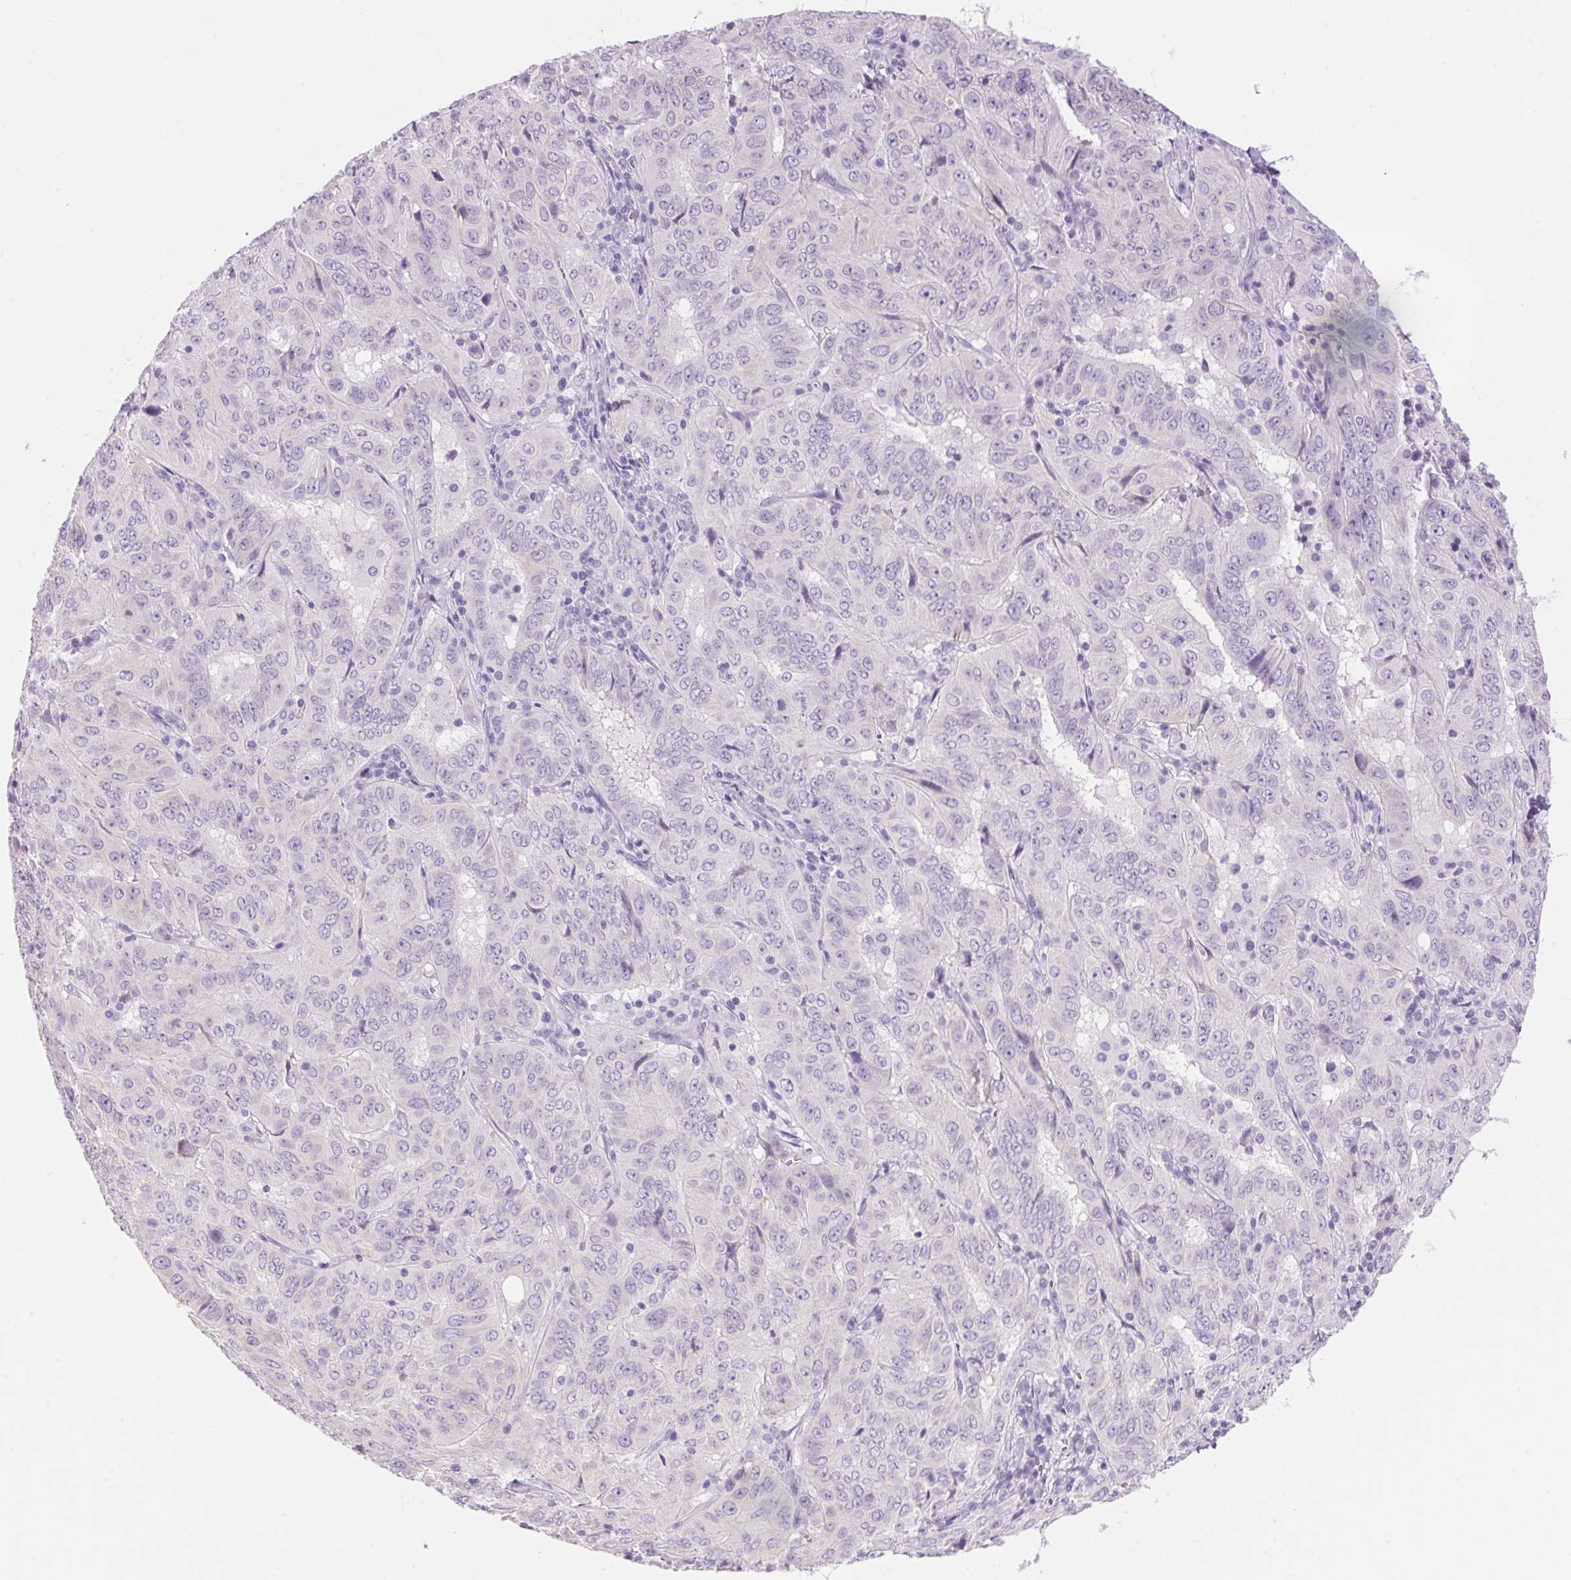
{"staining": {"intensity": "negative", "quantity": "none", "location": "none"}, "tissue": "pancreatic cancer", "cell_type": "Tumor cells", "image_type": "cancer", "snomed": [{"axis": "morphology", "description": "Adenocarcinoma, NOS"}, {"axis": "topography", "description": "Pancreas"}], "caption": "Immunohistochemistry (IHC) photomicrograph of neoplastic tissue: human adenocarcinoma (pancreatic) stained with DAB exhibits no significant protein expression in tumor cells. The staining is performed using DAB (3,3'-diaminobenzidine) brown chromogen with nuclei counter-stained in using hematoxylin.", "gene": "DHCR24", "patient": {"sex": "male", "age": 63}}